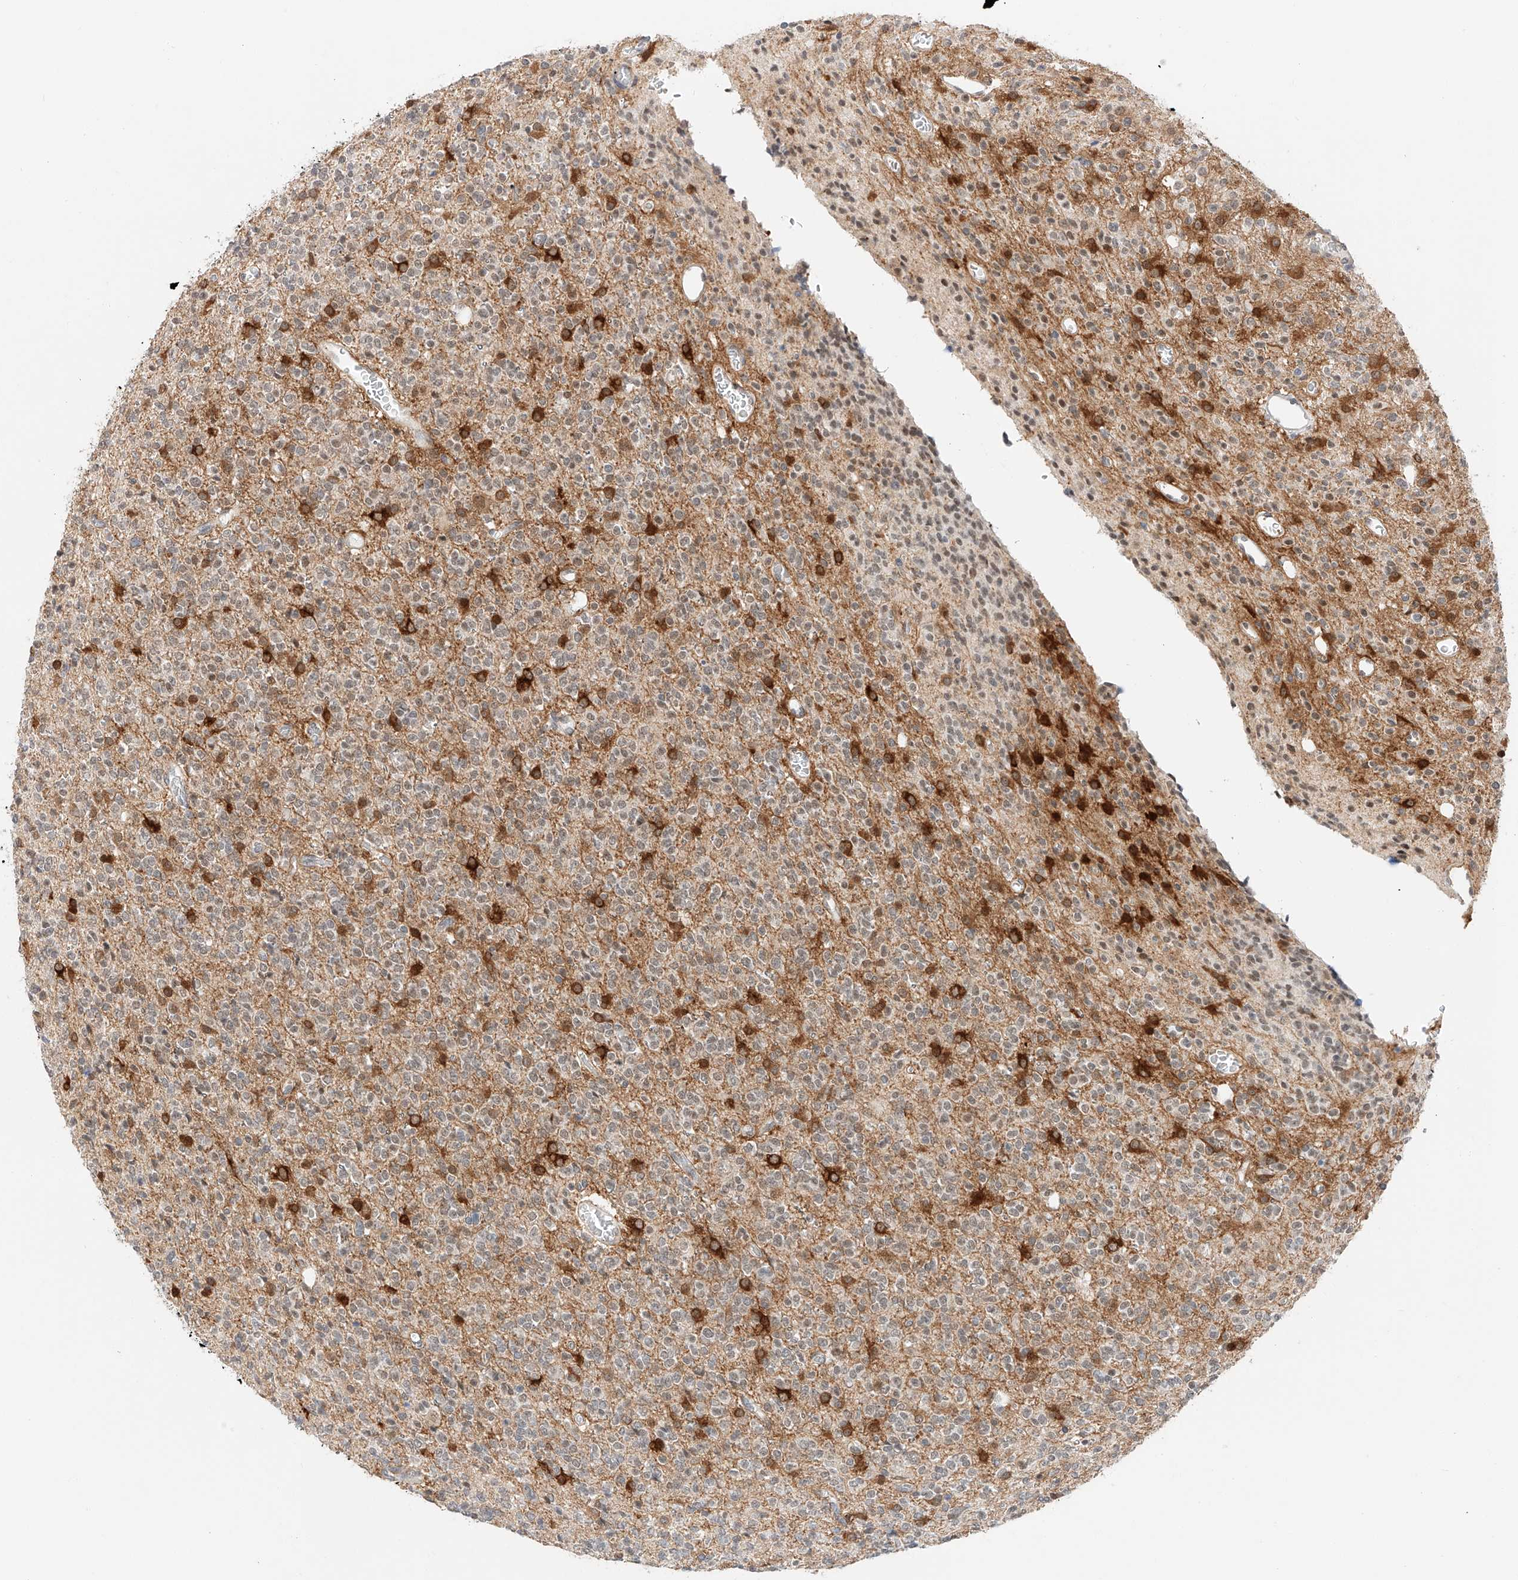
{"staining": {"intensity": "negative", "quantity": "none", "location": "none"}, "tissue": "glioma", "cell_type": "Tumor cells", "image_type": "cancer", "snomed": [{"axis": "morphology", "description": "Glioma, malignant, High grade"}, {"axis": "topography", "description": "Brain"}], "caption": "A high-resolution photomicrograph shows IHC staining of glioma, which displays no significant positivity in tumor cells.", "gene": "CARMIL1", "patient": {"sex": "male", "age": 34}}